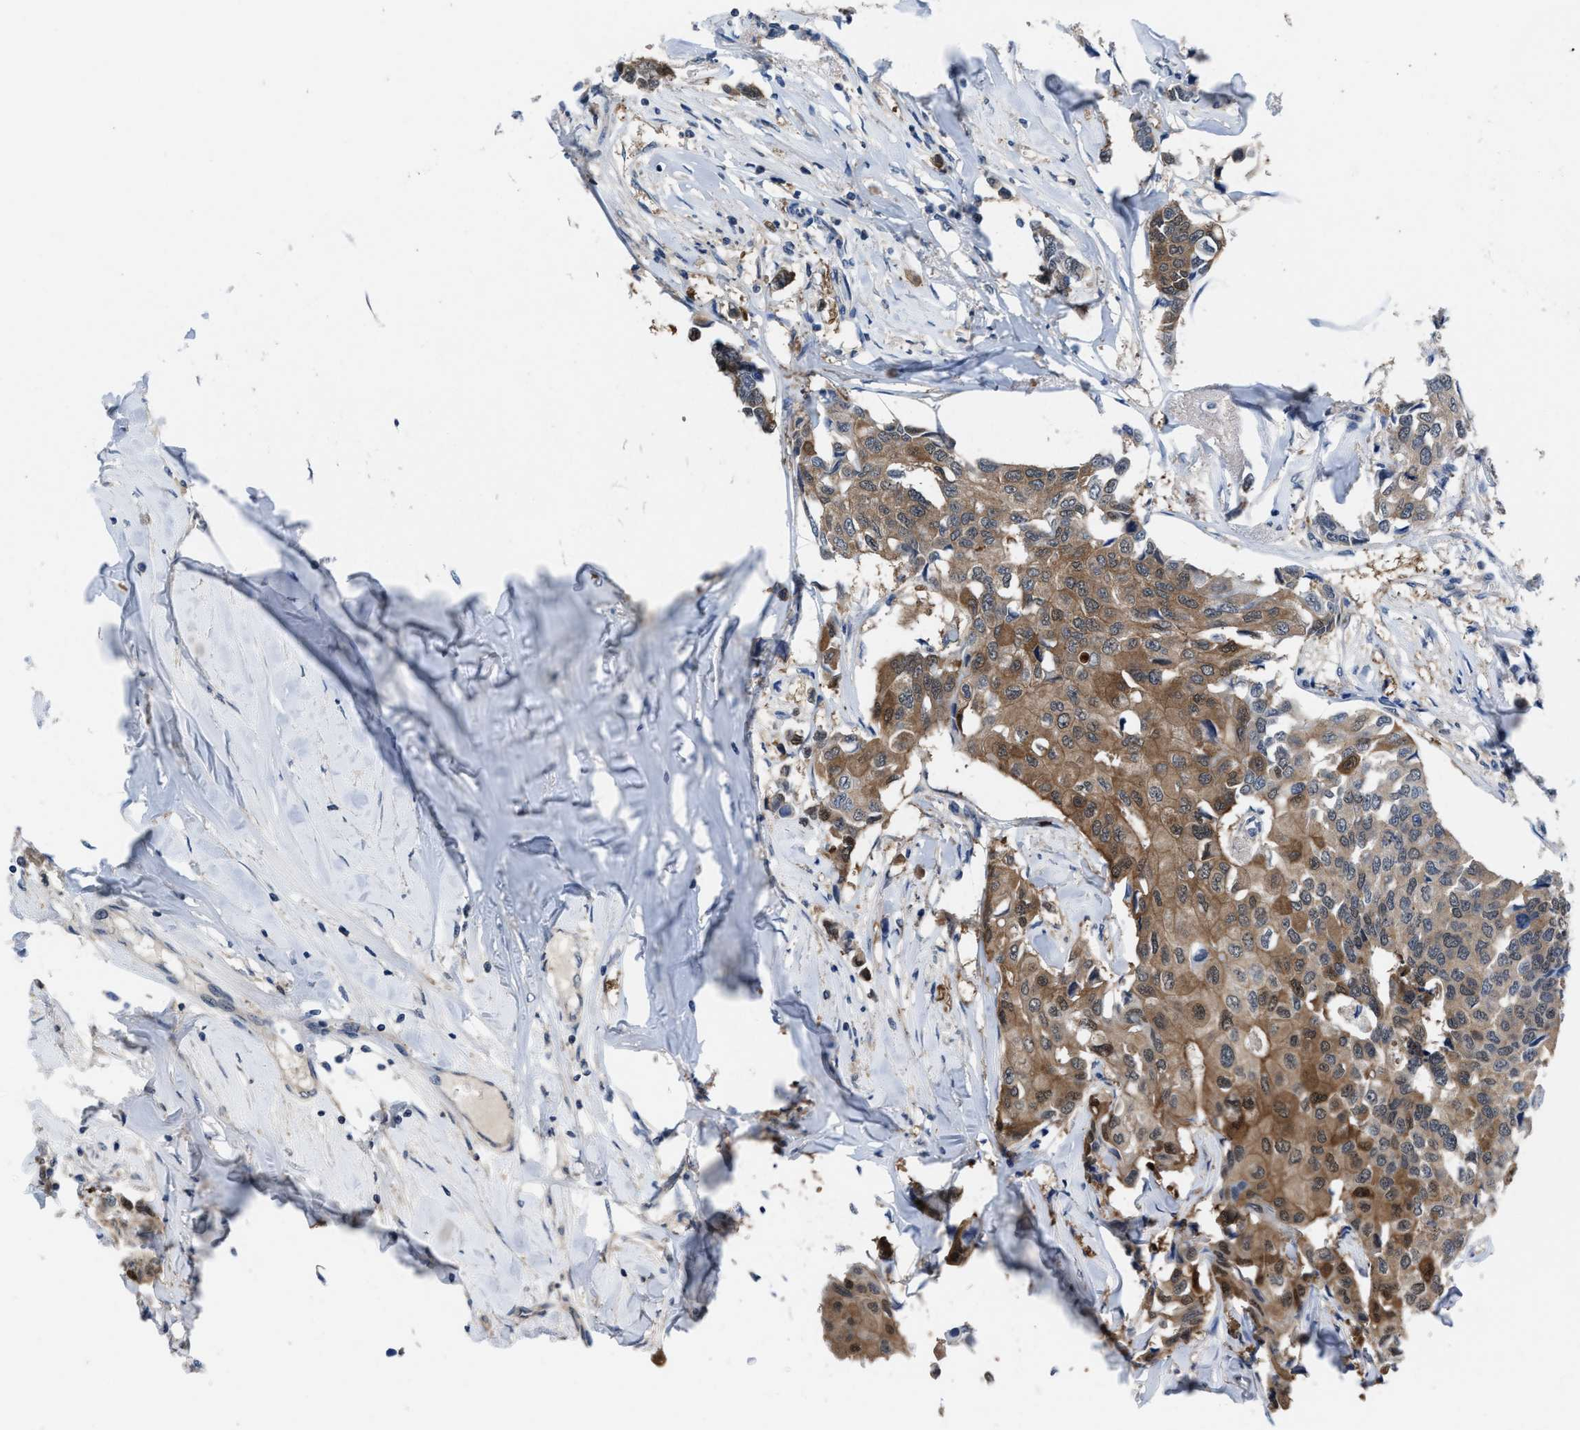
{"staining": {"intensity": "moderate", "quantity": ">75%", "location": "cytoplasmic/membranous"}, "tissue": "breast cancer", "cell_type": "Tumor cells", "image_type": "cancer", "snomed": [{"axis": "morphology", "description": "Duct carcinoma"}, {"axis": "topography", "description": "Breast"}], "caption": "Immunohistochemical staining of human breast cancer displays medium levels of moderate cytoplasmic/membranous expression in approximately >75% of tumor cells. Nuclei are stained in blue.", "gene": "NUDT5", "patient": {"sex": "female", "age": 80}}